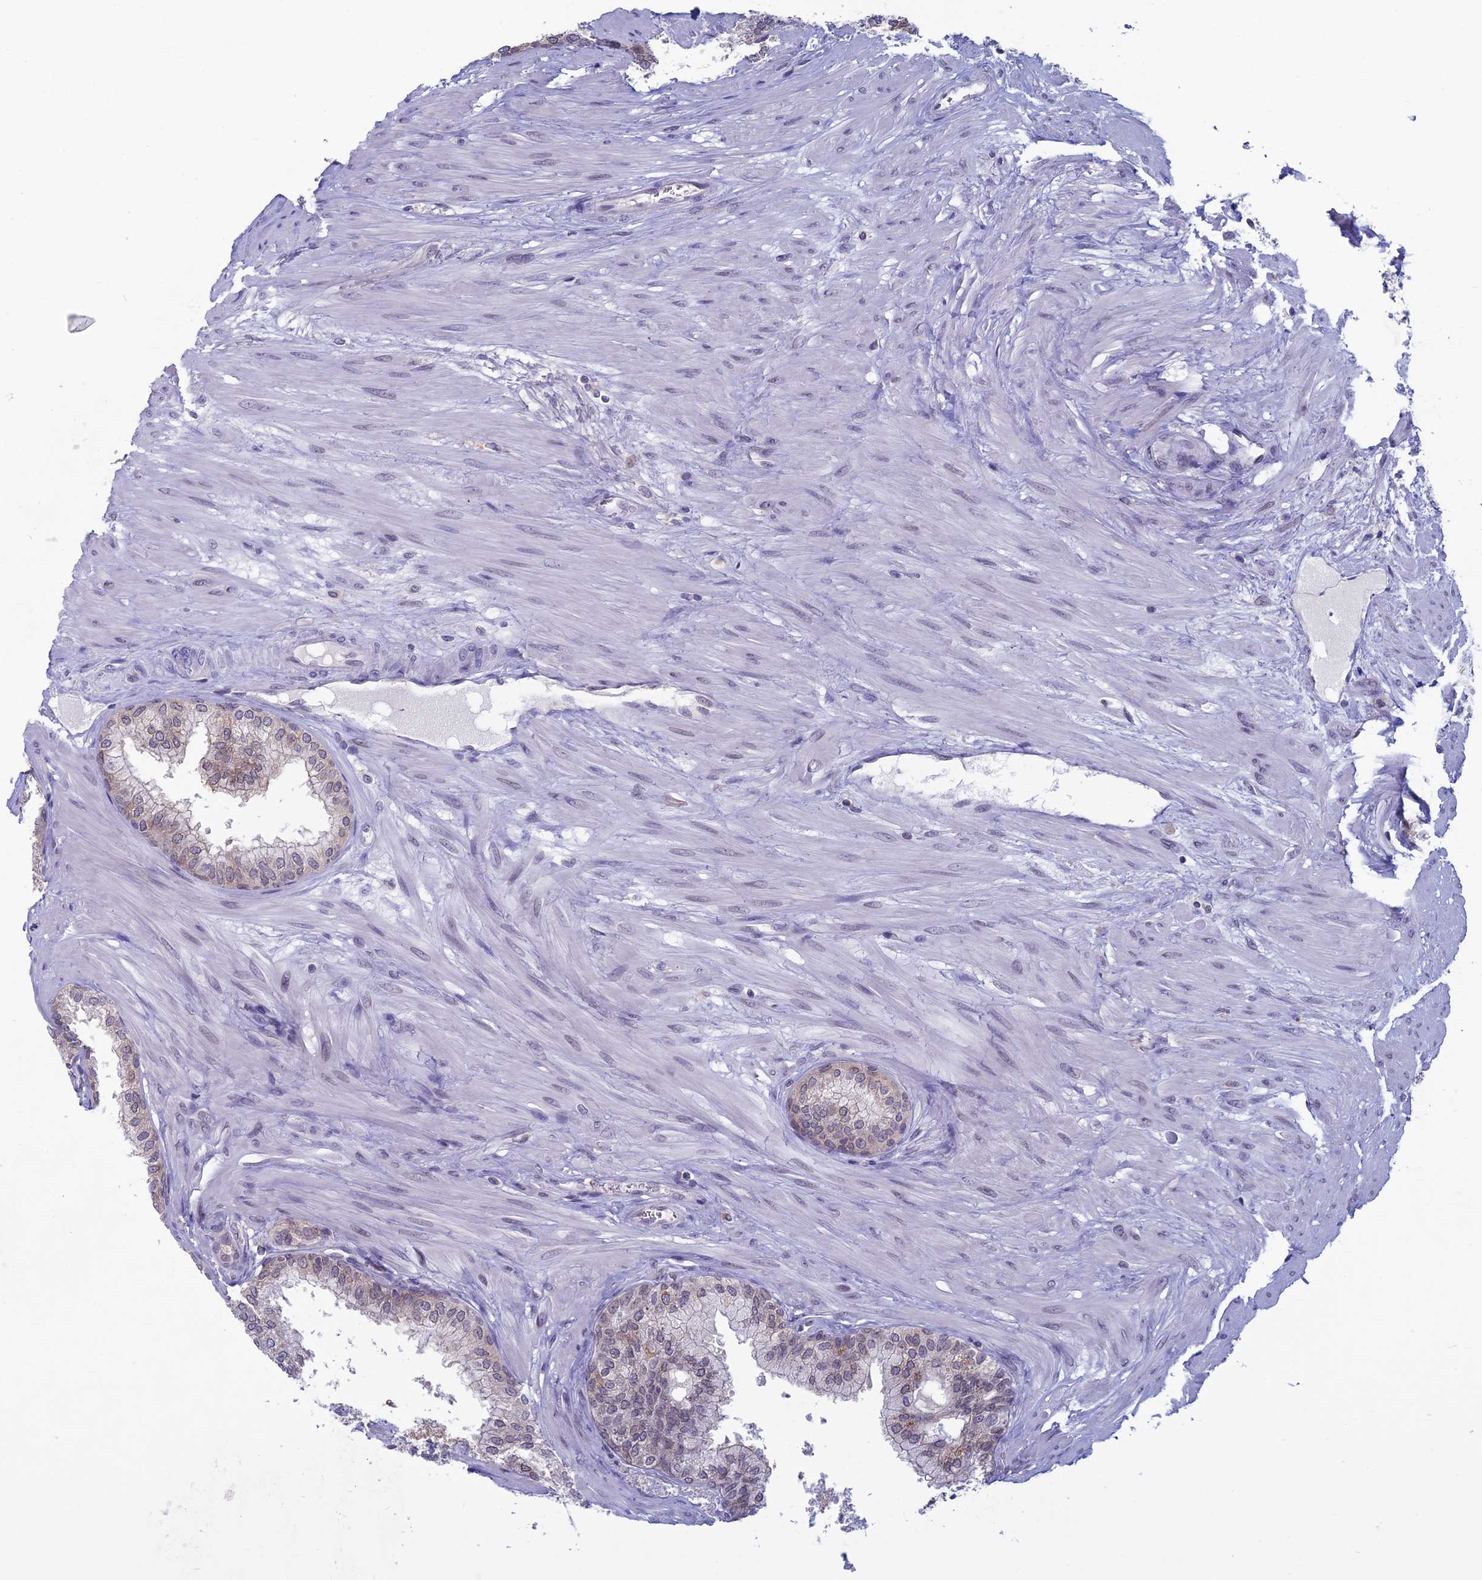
{"staining": {"intensity": "moderate", "quantity": "25%-75%", "location": "cytoplasmic/membranous,nuclear"}, "tissue": "prostate", "cell_type": "Glandular cells", "image_type": "normal", "snomed": [{"axis": "morphology", "description": "Normal tissue, NOS"}, {"axis": "topography", "description": "Prostate"}], "caption": "Moderate cytoplasmic/membranous,nuclear protein staining is present in about 25%-75% of glandular cells in prostate.", "gene": "WDR46", "patient": {"sex": "male", "age": 60}}